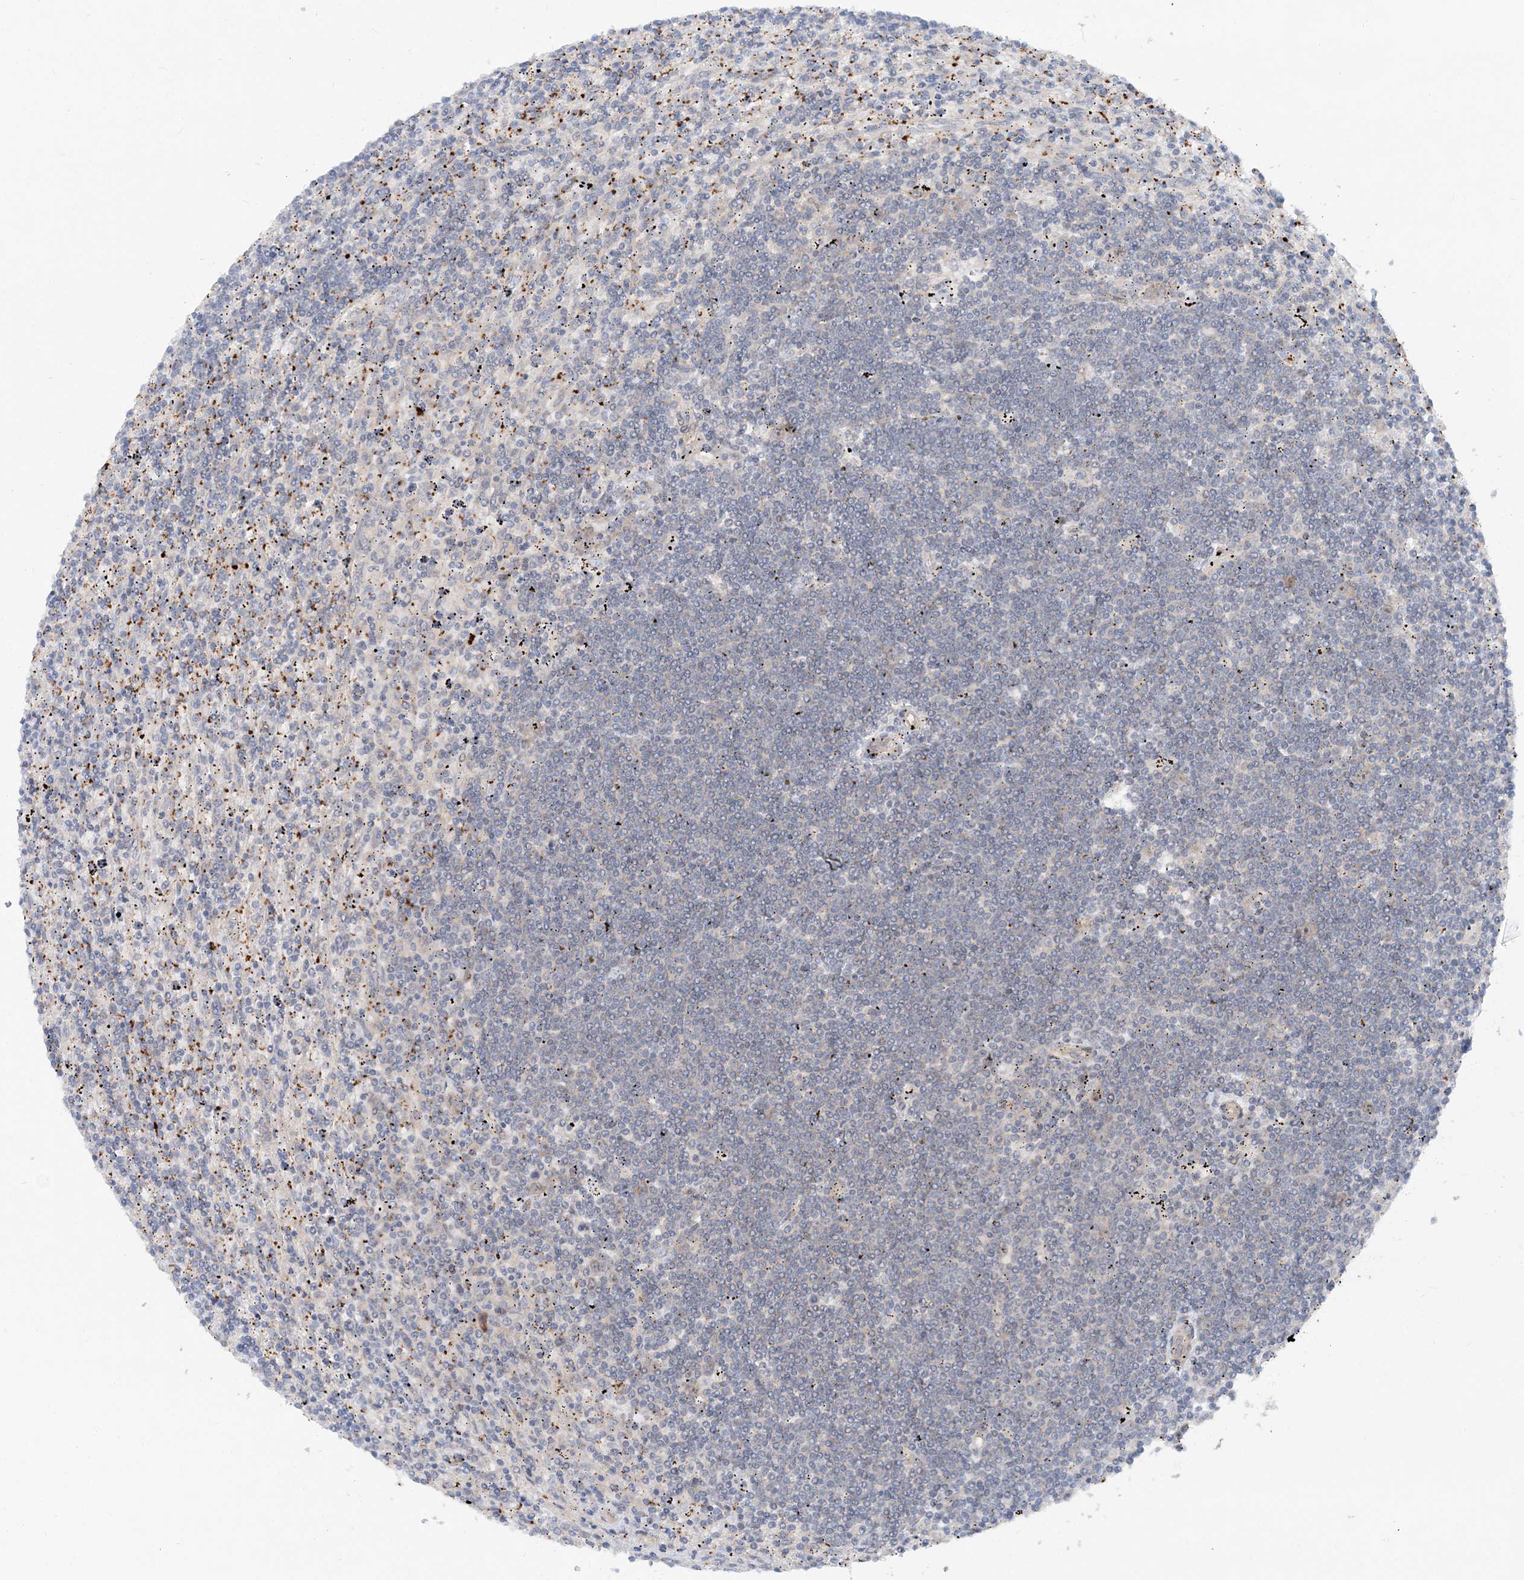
{"staining": {"intensity": "weak", "quantity": "<25%", "location": "cytoplasmic/membranous"}, "tissue": "lymphoma", "cell_type": "Tumor cells", "image_type": "cancer", "snomed": [{"axis": "morphology", "description": "Malignant lymphoma, non-Hodgkin's type, Low grade"}, {"axis": "topography", "description": "Spleen"}], "caption": "An image of human lymphoma is negative for staining in tumor cells. (DAB immunohistochemistry, high magnification).", "gene": "GEMIN5", "patient": {"sex": "male", "age": 76}}